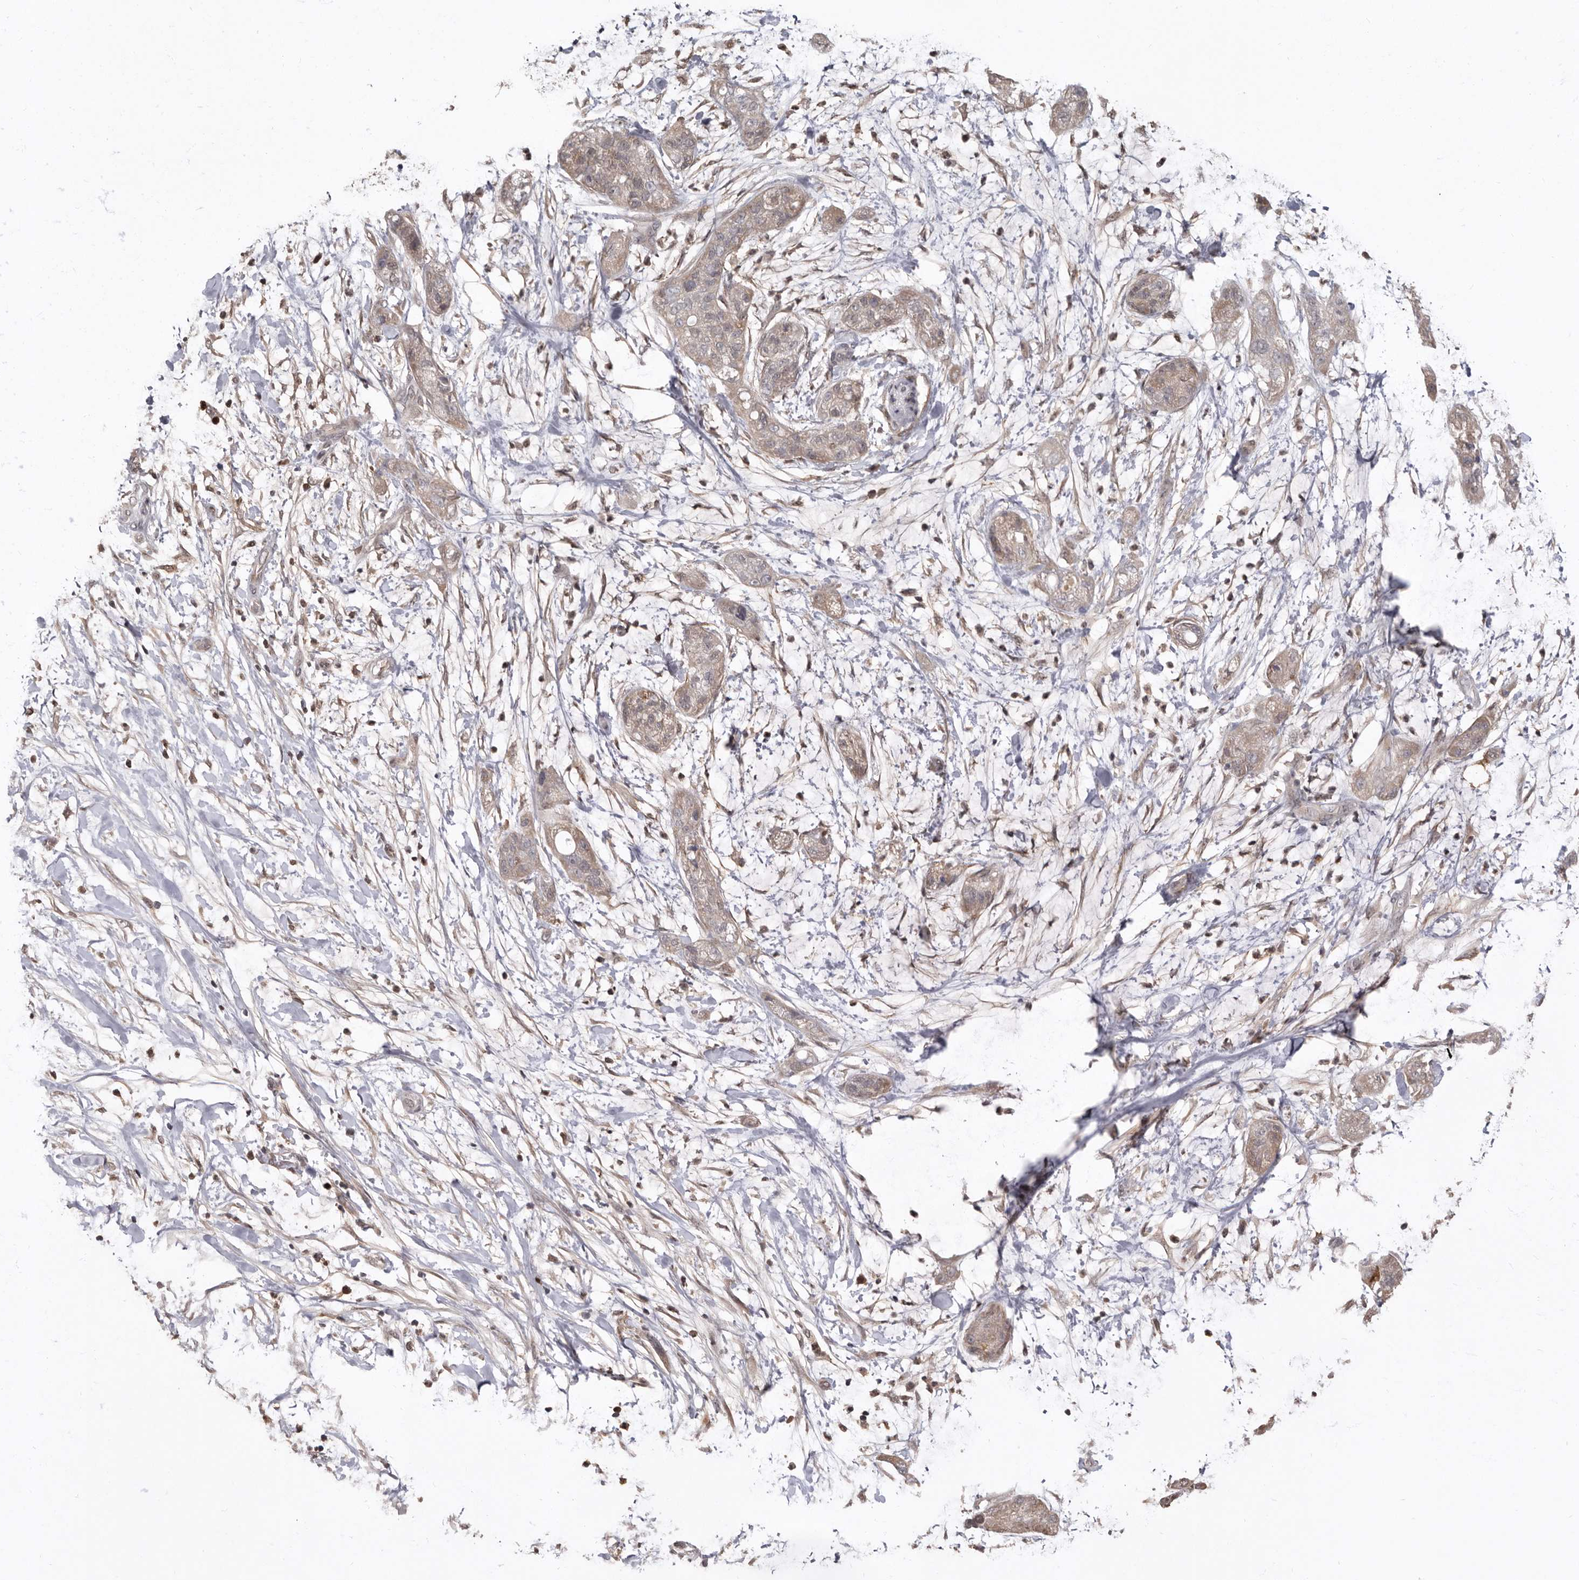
{"staining": {"intensity": "weak", "quantity": "<25%", "location": "cytoplasmic/membranous"}, "tissue": "pancreatic cancer", "cell_type": "Tumor cells", "image_type": "cancer", "snomed": [{"axis": "morphology", "description": "Adenocarcinoma, NOS"}, {"axis": "topography", "description": "Pancreas"}], "caption": "Immunohistochemical staining of human pancreatic cancer exhibits no significant staining in tumor cells. Brightfield microscopy of immunohistochemistry stained with DAB (3,3'-diaminobenzidine) (brown) and hematoxylin (blue), captured at high magnification.", "gene": "LRGUK", "patient": {"sex": "female", "age": 78}}